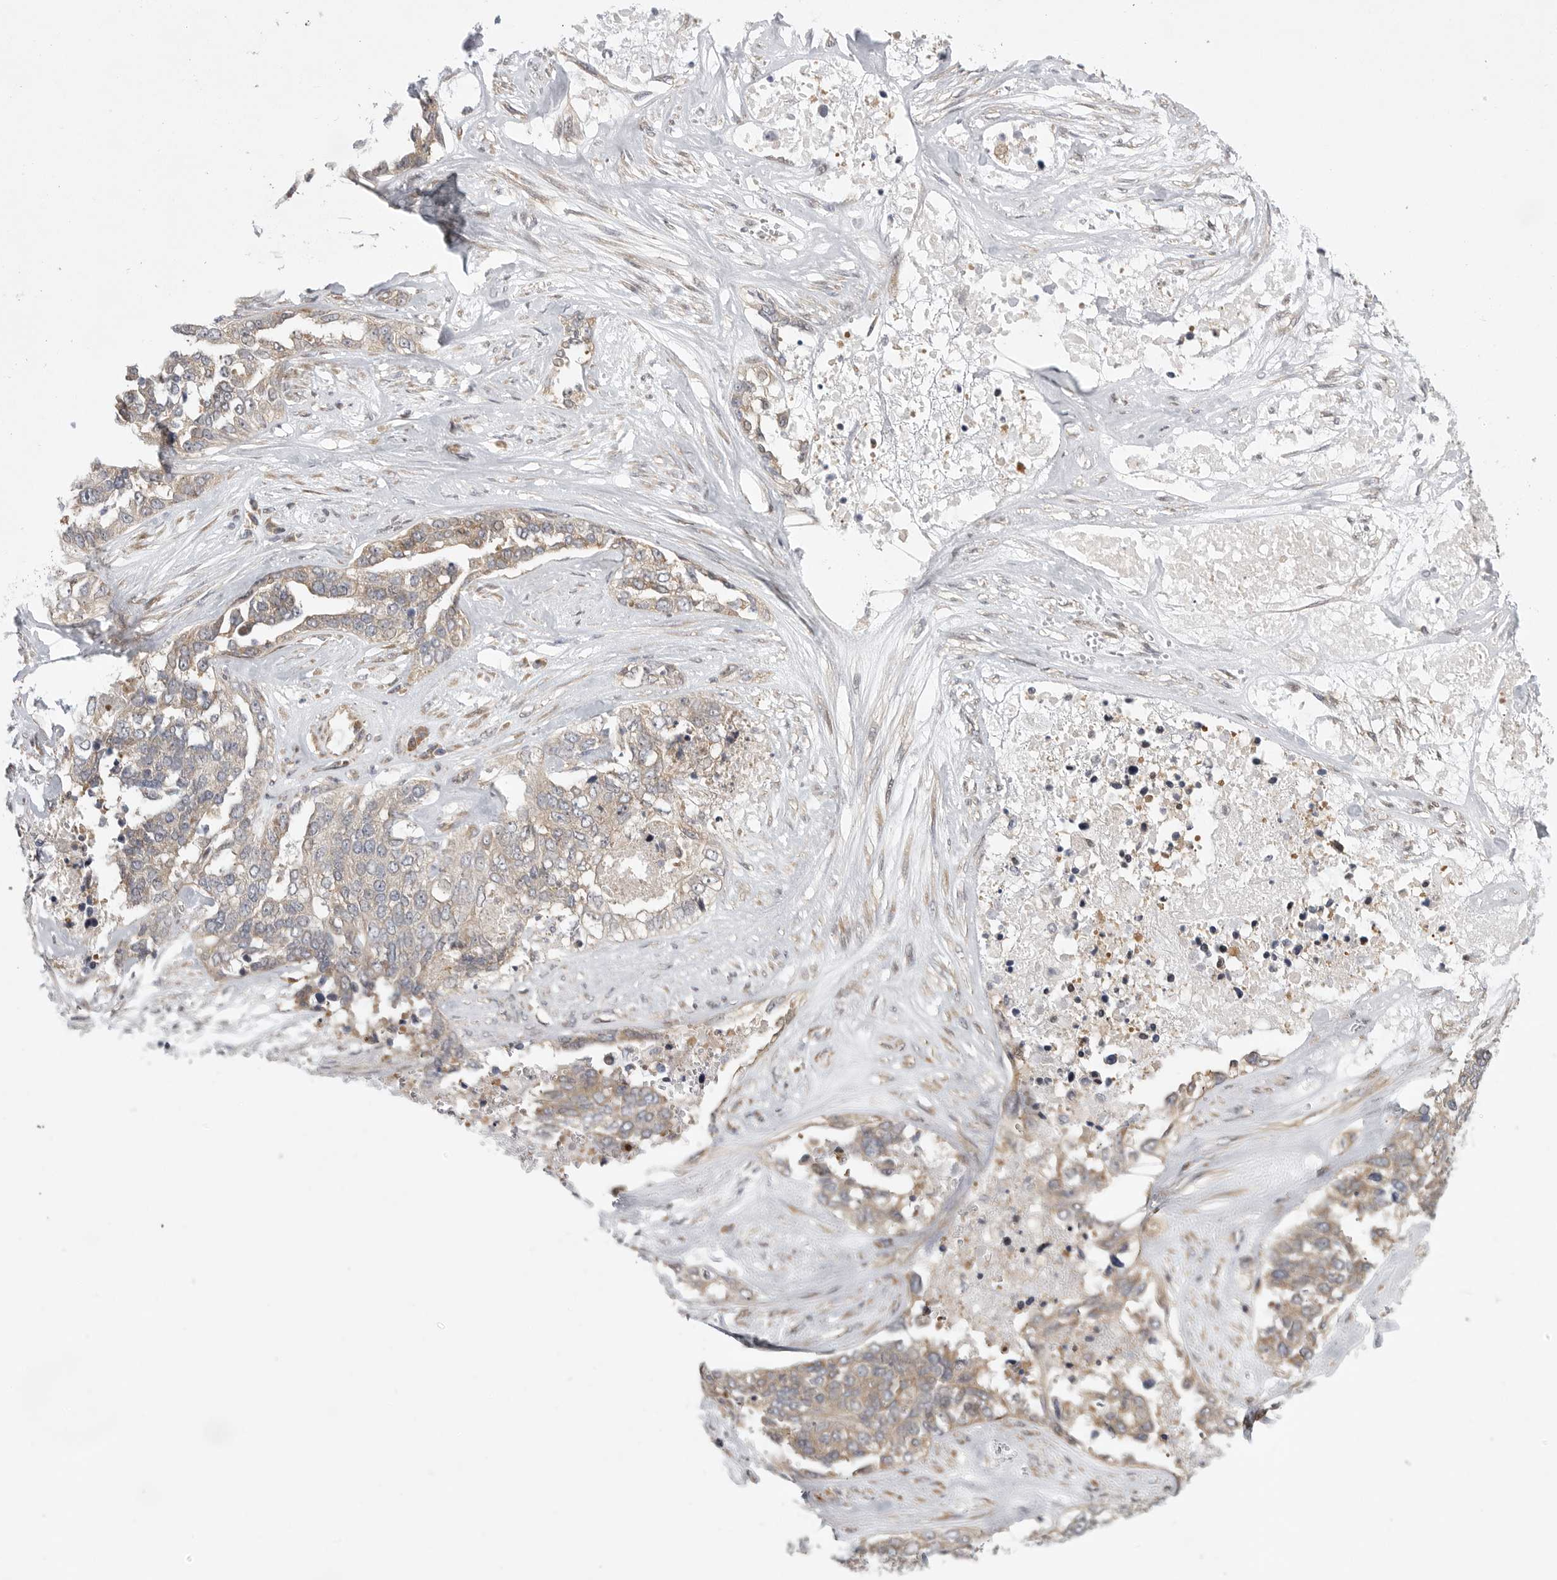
{"staining": {"intensity": "weak", "quantity": ">75%", "location": "cytoplasmic/membranous"}, "tissue": "ovarian cancer", "cell_type": "Tumor cells", "image_type": "cancer", "snomed": [{"axis": "morphology", "description": "Cystadenocarcinoma, serous, NOS"}, {"axis": "topography", "description": "Ovary"}], "caption": "Immunohistochemistry of human ovarian cancer (serous cystadenocarcinoma) demonstrates low levels of weak cytoplasmic/membranous positivity in about >75% of tumor cells.", "gene": "FBXO43", "patient": {"sex": "female", "age": 44}}